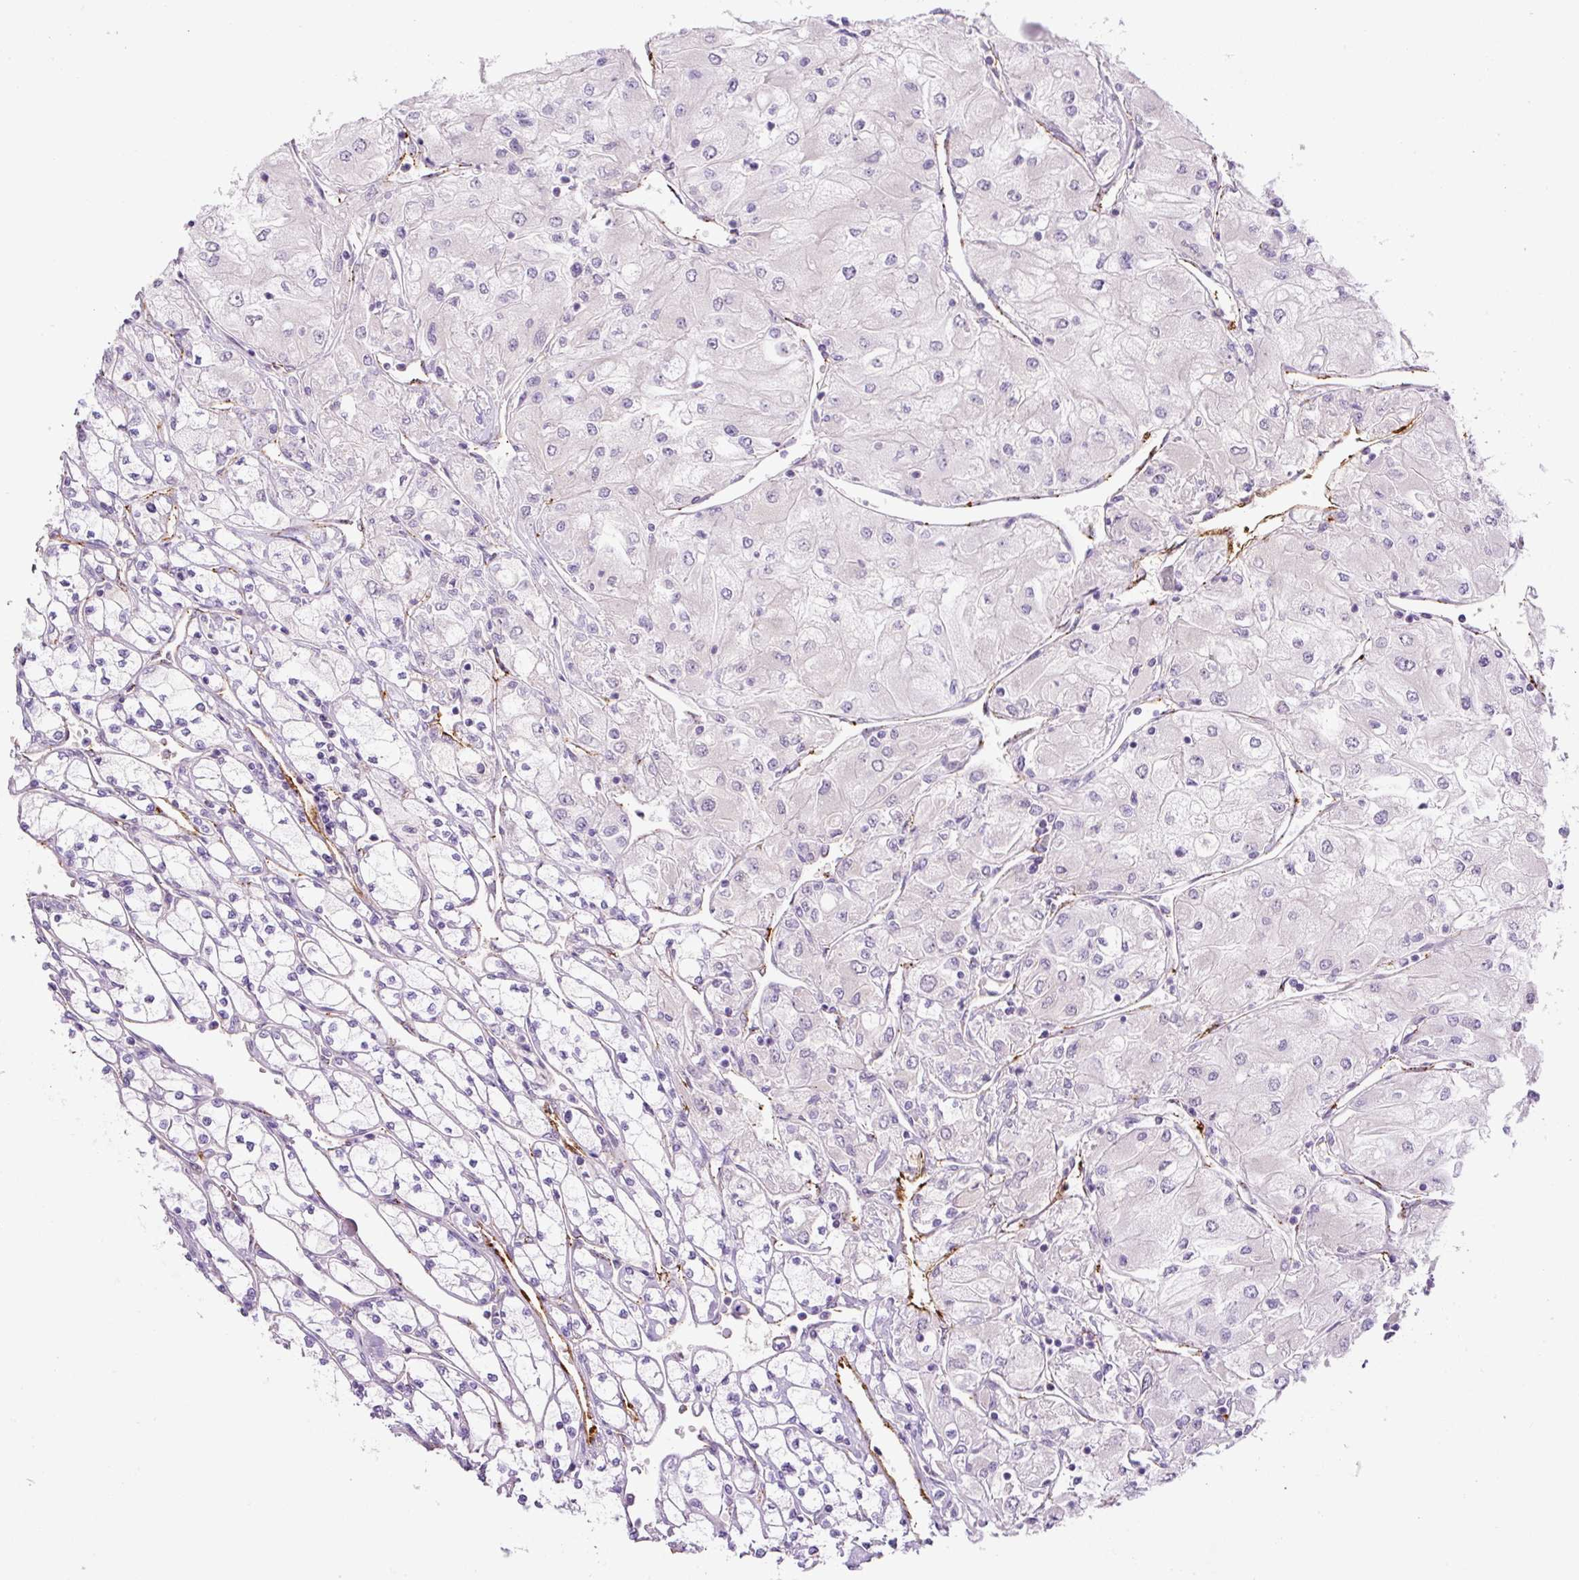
{"staining": {"intensity": "negative", "quantity": "none", "location": "none"}, "tissue": "renal cancer", "cell_type": "Tumor cells", "image_type": "cancer", "snomed": [{"axis": "morphology", "description": "Adenocarcinoma, NOS"}, {"axis": "topography", "description": "Kidney"}], "caption": "IHC of adenocarcinoma (renal) shows no staining in tumor cells.", "gene": "RSPO4", "patient": {"sex": "male", "age": 80}}